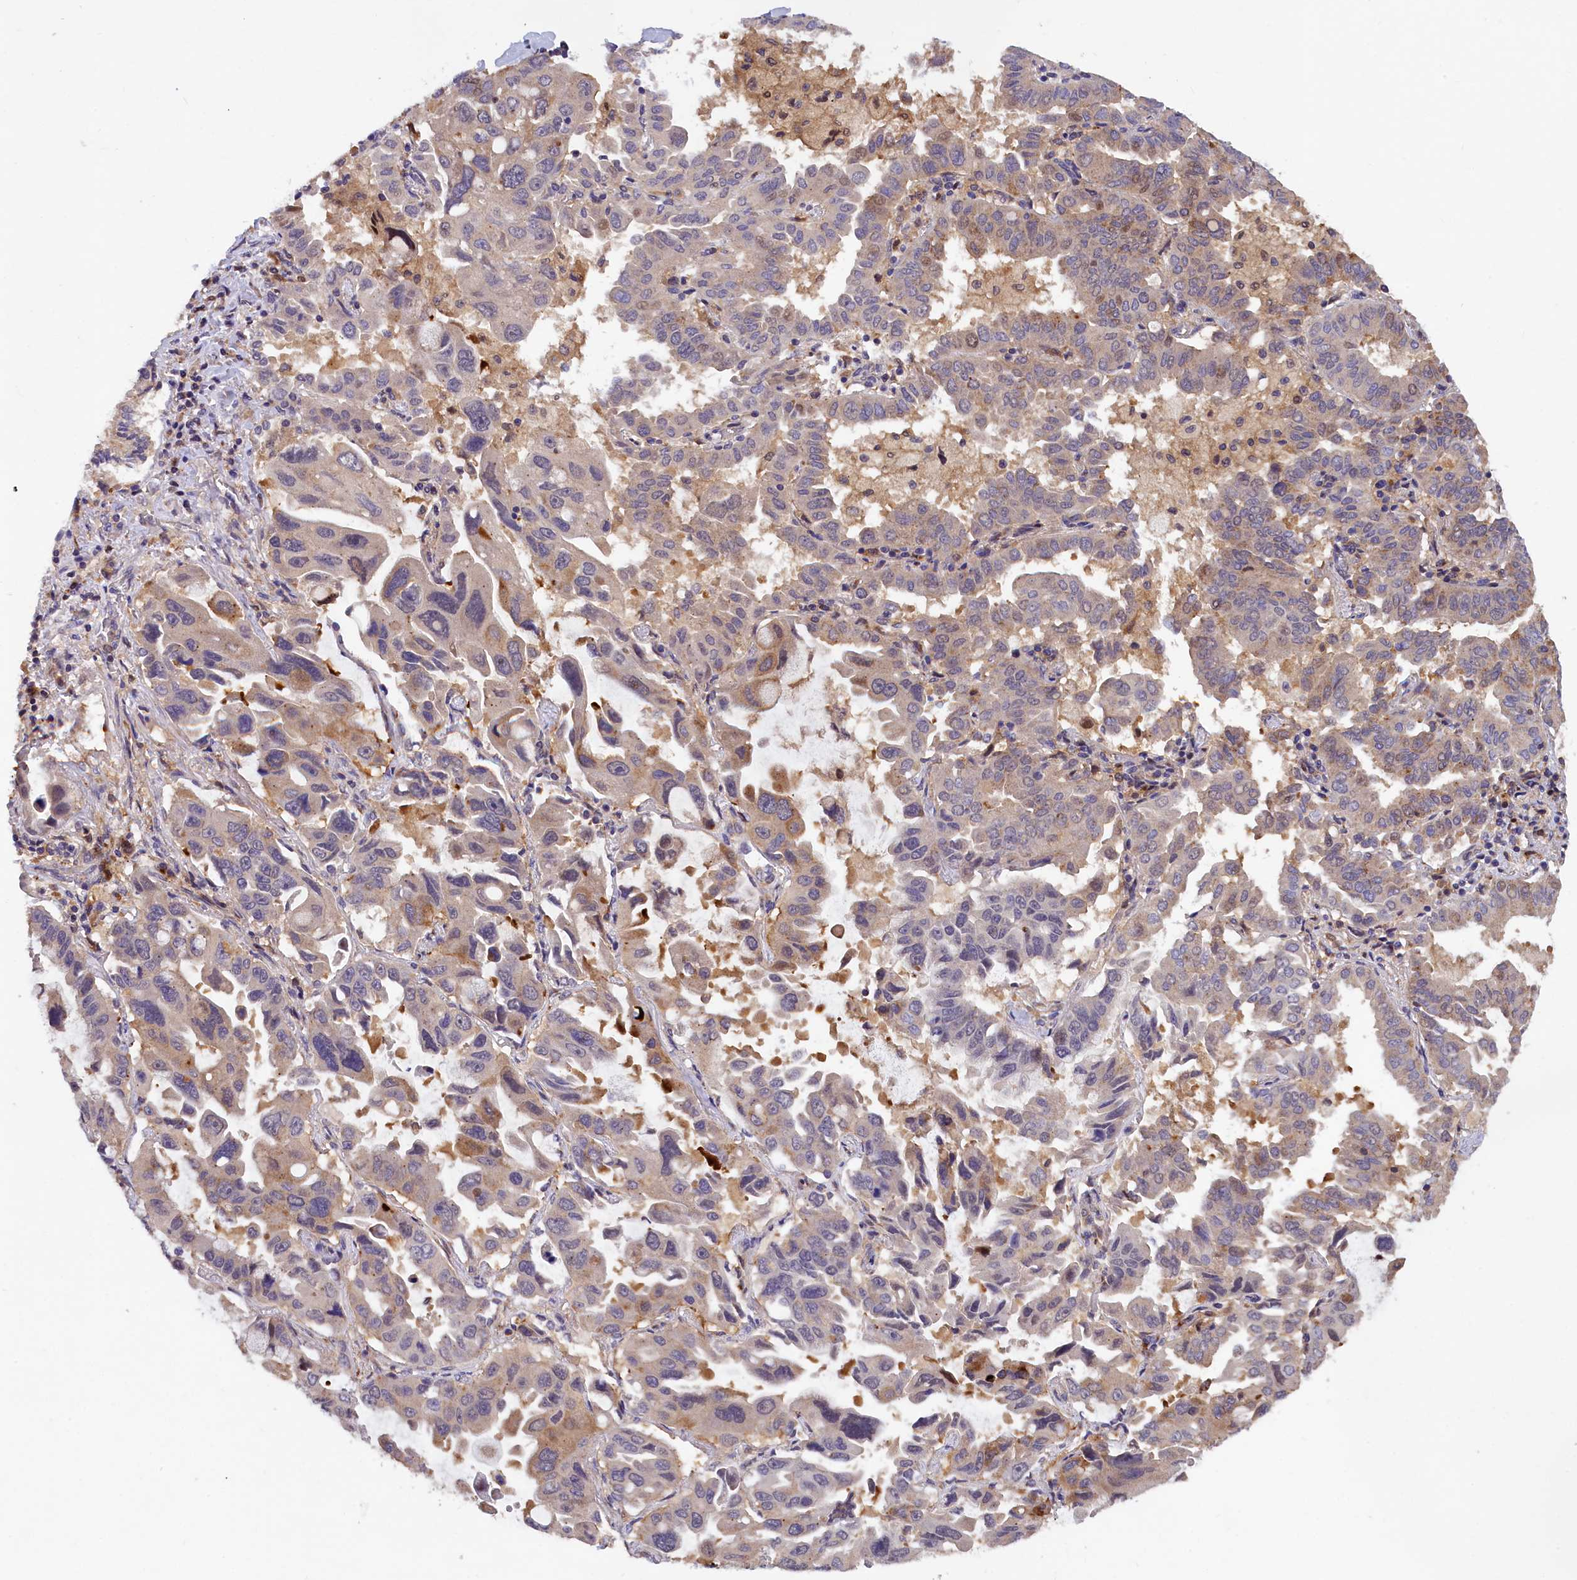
{"staining": {"intensity": "moderate", "quantity": "<25%", "location": "cytoplasmic/membranous"}, "tissue": "lung cancer", "cell_type": "Tumor cells", "image_type": "cancer", "snomed": [{"axis": "morphology", "description": "Adenocarcinoma, NOS"}, {"axis": "topography", "description": "Lung"}], "caption": "Immunohistochemical staining of lung cancer reveals low levels of moderate cytoplasmic/membranous protein expression in approximately <25% of tumor cells.", "gene": "NAIP", "patient": {"sex": "male", "age": 64}}